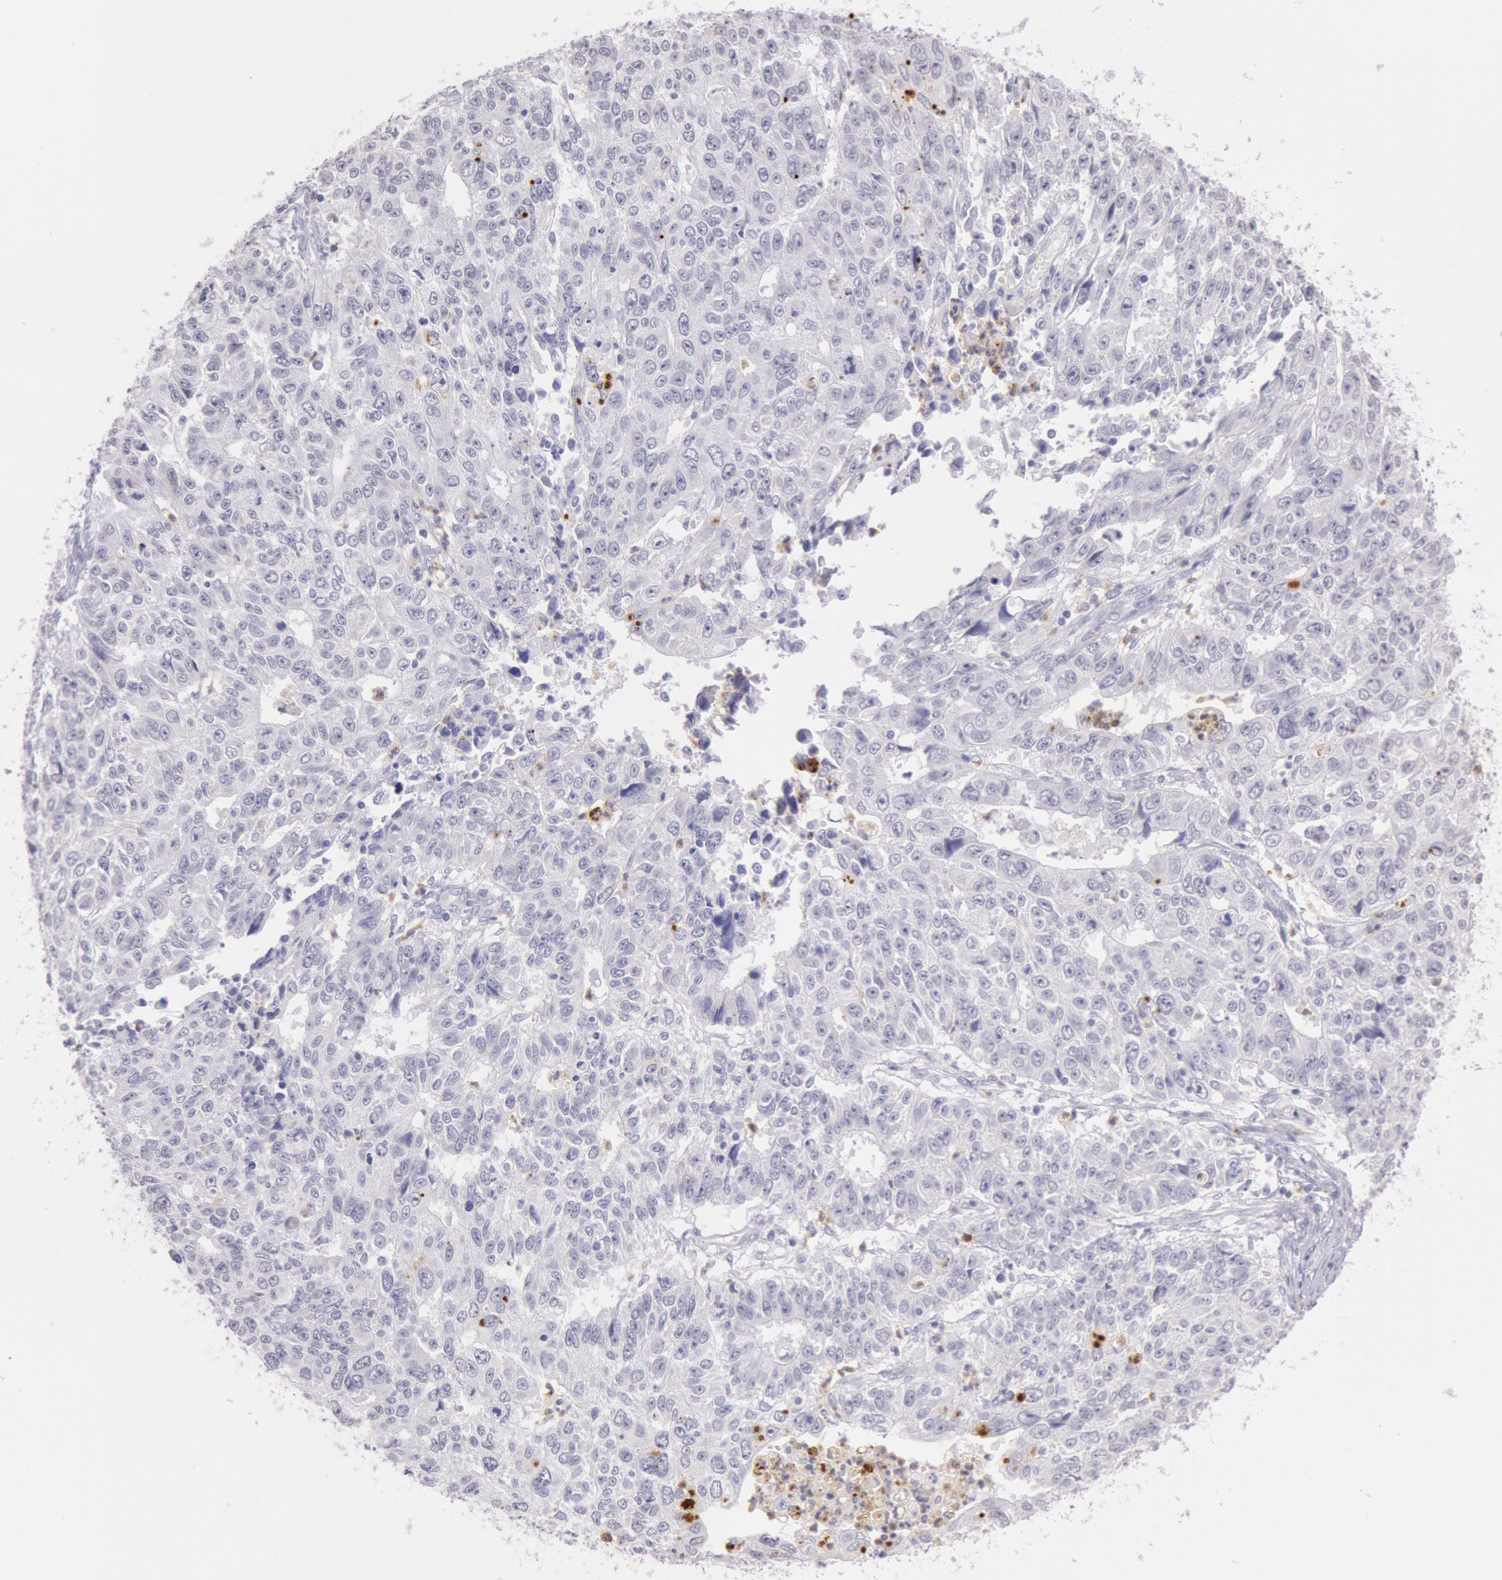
{"staining": {"intensity": "negative", "quantity": "none", "location": "none"}, "tissue": "endometrial cancer", "cell_type": "Tumor cells", "image_type": "cancer", "snomed": [{"axis": "morphology", "description": "Adenocarcinoma, NOS"}, {"axis": "topography", "description": "Endometrium"}], "caption": "The immunohistochemistry (IHC) photomicrograph has no significant positivity in tumor cells of endometrial cancer (adenocarcinoma) tissue.", "gene": "KDM6A", "patient": {"sex": "female", "age": 42}}